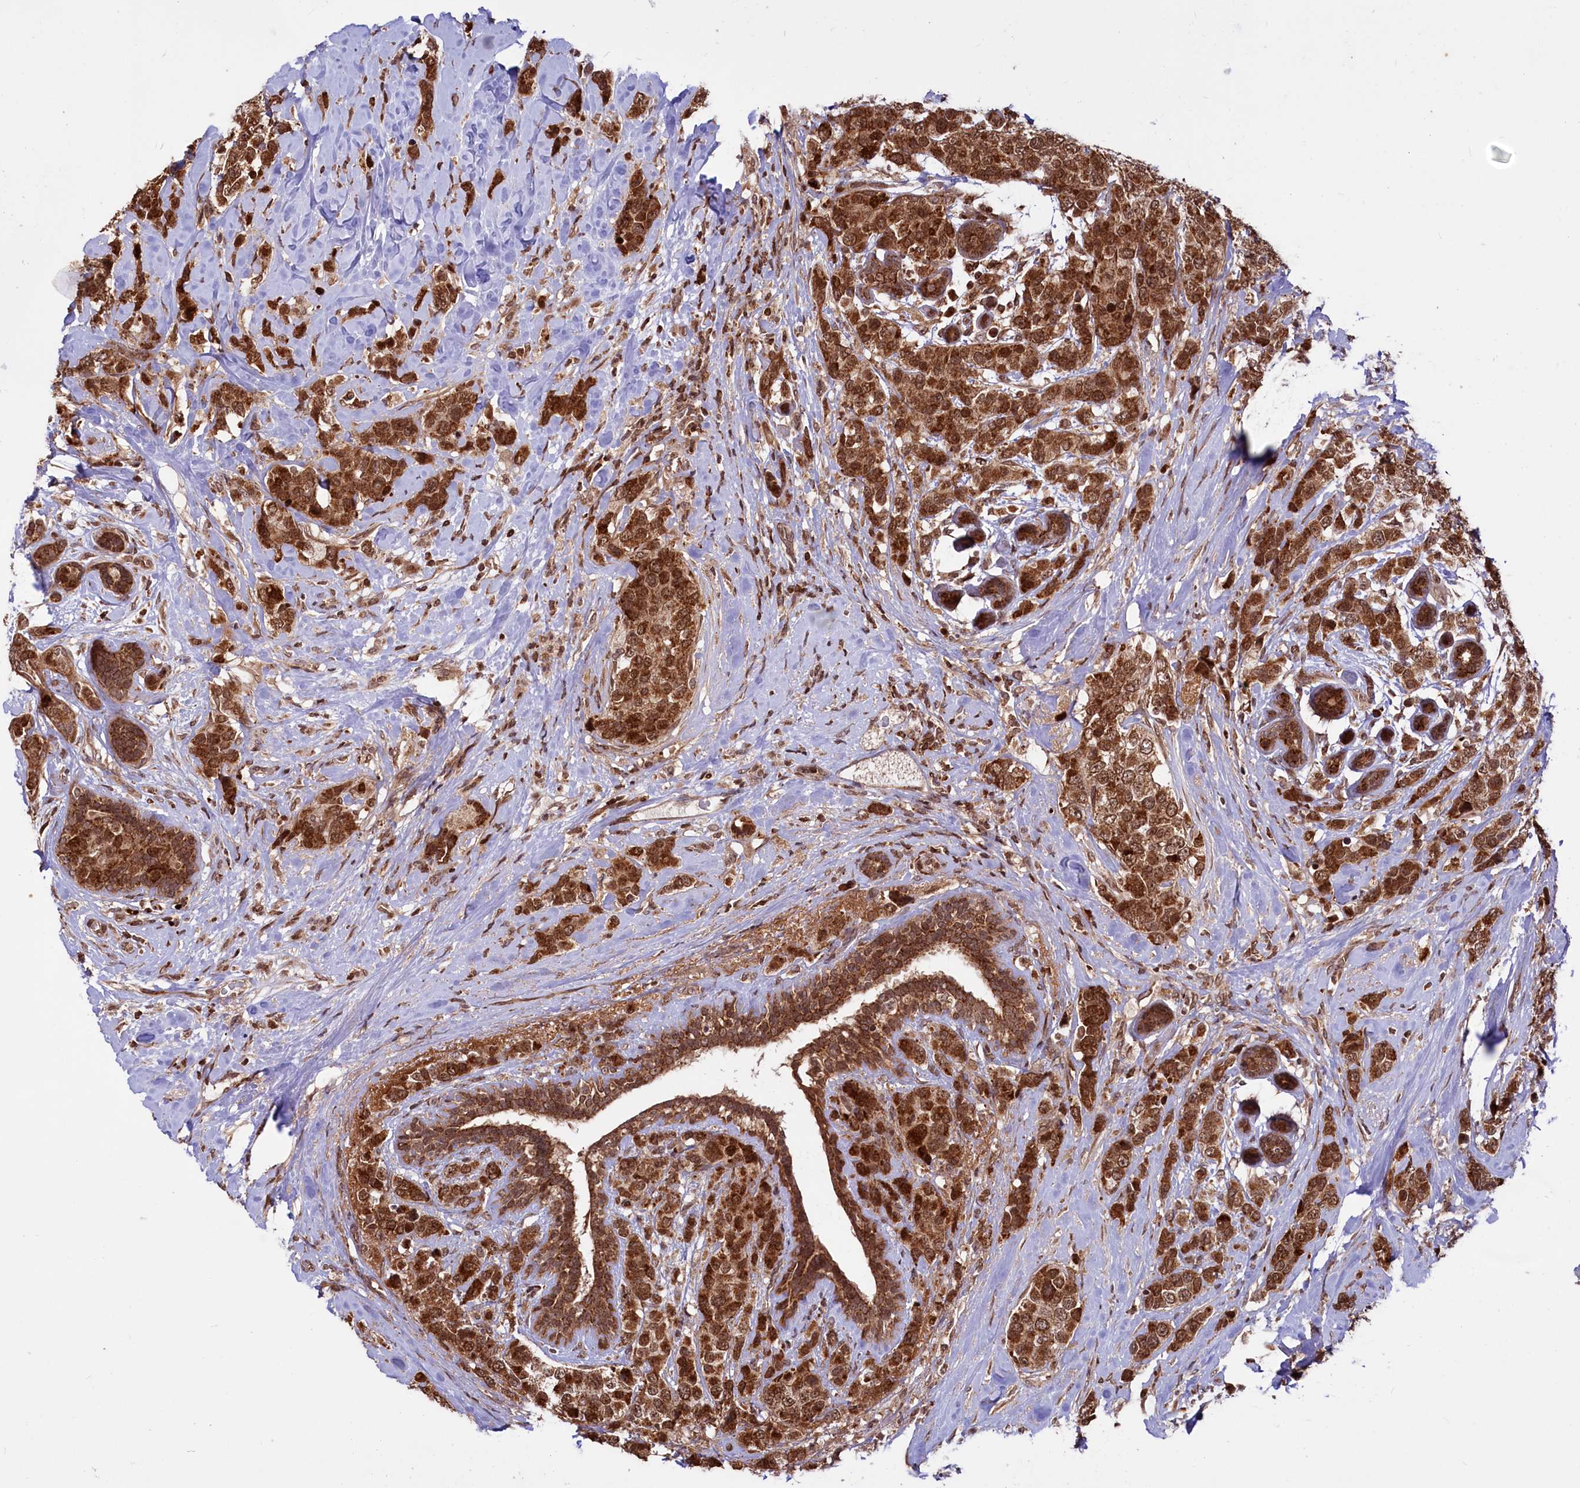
{"staining": {"intensity": "strong", "quantity": ">75%", "location": "cytoplasmic/membranous,nuclear"}, "tissue": "breast cancer", "cell_type": "Tumor cells", "image_type": "cancer", "snomed": [{"axis": "morphology", "description": "Lobular carcinoma"}, {"axis": "topography", "description": "Breast"}], "caption": "Protein expression analysis of human breast cancer (lobular carcinoma) reveals strong cytoplasmic/membranous and nuclear staining in approximately >75% of tumor cells.", "gene": "PHC3", "patient": {"sex": "female", "age": 59}}